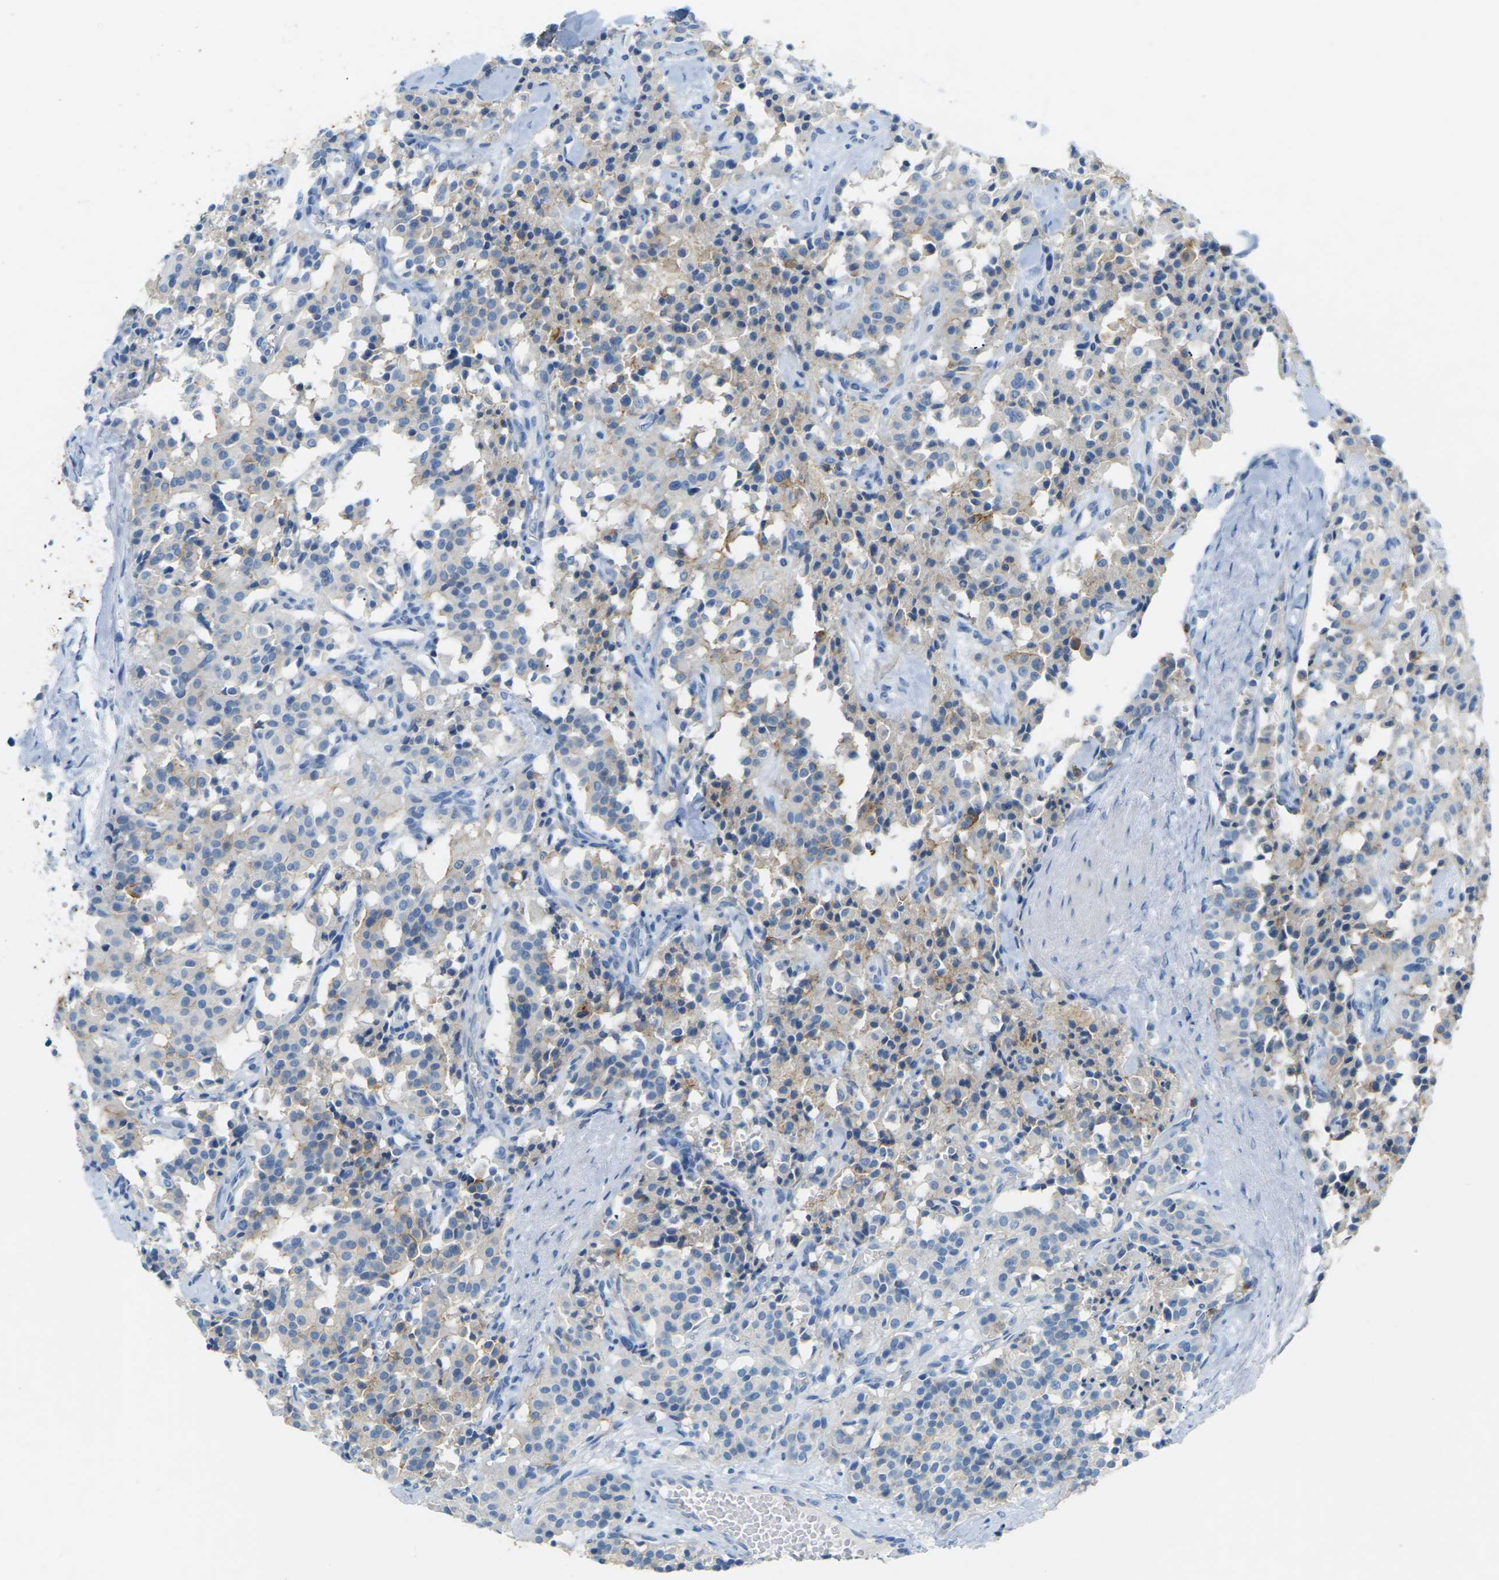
{"staining": {"intensity": "weak", "quantity": "25%-75%", "location": "cytoplasmic/membranous"}, "tissue": "carcinoid", "cell_type": "Tumor cells", "image_type": "cancer", "snomed": [{"axis": "morphology", "description": "Carcinoid, malignant, NOS"}, {"axis": "topography", "description": "Lung"}], "caption": "Immunohistochemical staining of malignant carcinoid demonstrates low levels of weak cytoplasmic/membranous staining in approximately 25%-75% of tumor cells.", "gene": "CDH16", "patient": {"sex": "male", "age": 30}}